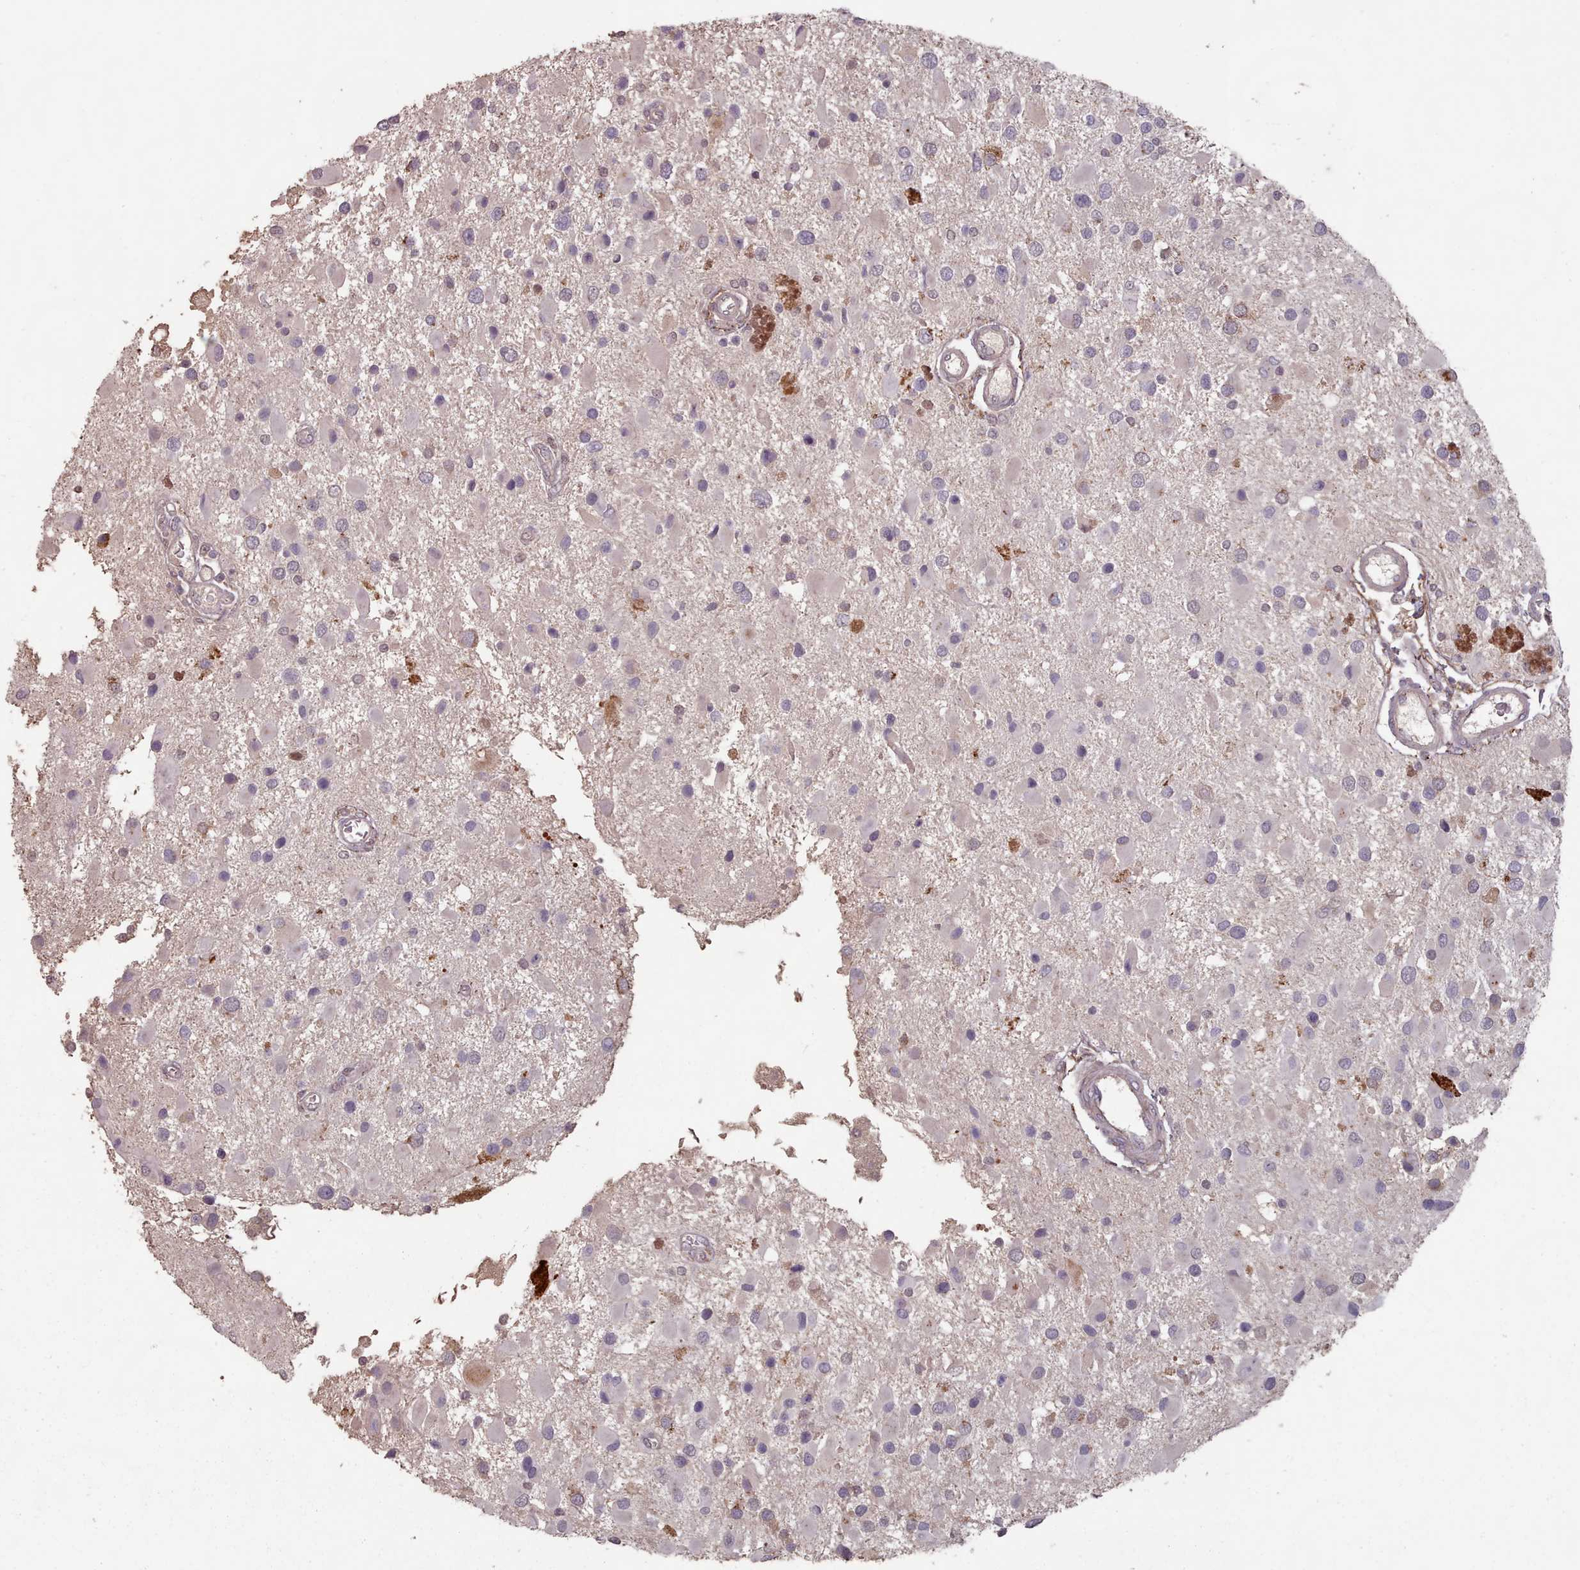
{"staining": {"intensity": "moderate", "quantity": "<25%", "location": "cytoplasmic/membranous"}, "tissue": "glioma", "cell_type": "Tumor cells", "image_type": "cancer", "snomed": [{"axis": "morphology", "description": "Glioma, malignant, High grade"}, {"axis": "topography", "description": "Brain"}], "caption": "Immunohistochemical staining of human high-grade glioma (malignant) shows low levels of moderate cytoplasmic/membranous protein positivity in about <25% of tumor cells. (DAB (3,3'-diaminobenzidine) = brown stain, brightfield microscopy at high magnification).", "gene": "ERCC6L", "patient": {"sex": "male", "age": 53}}